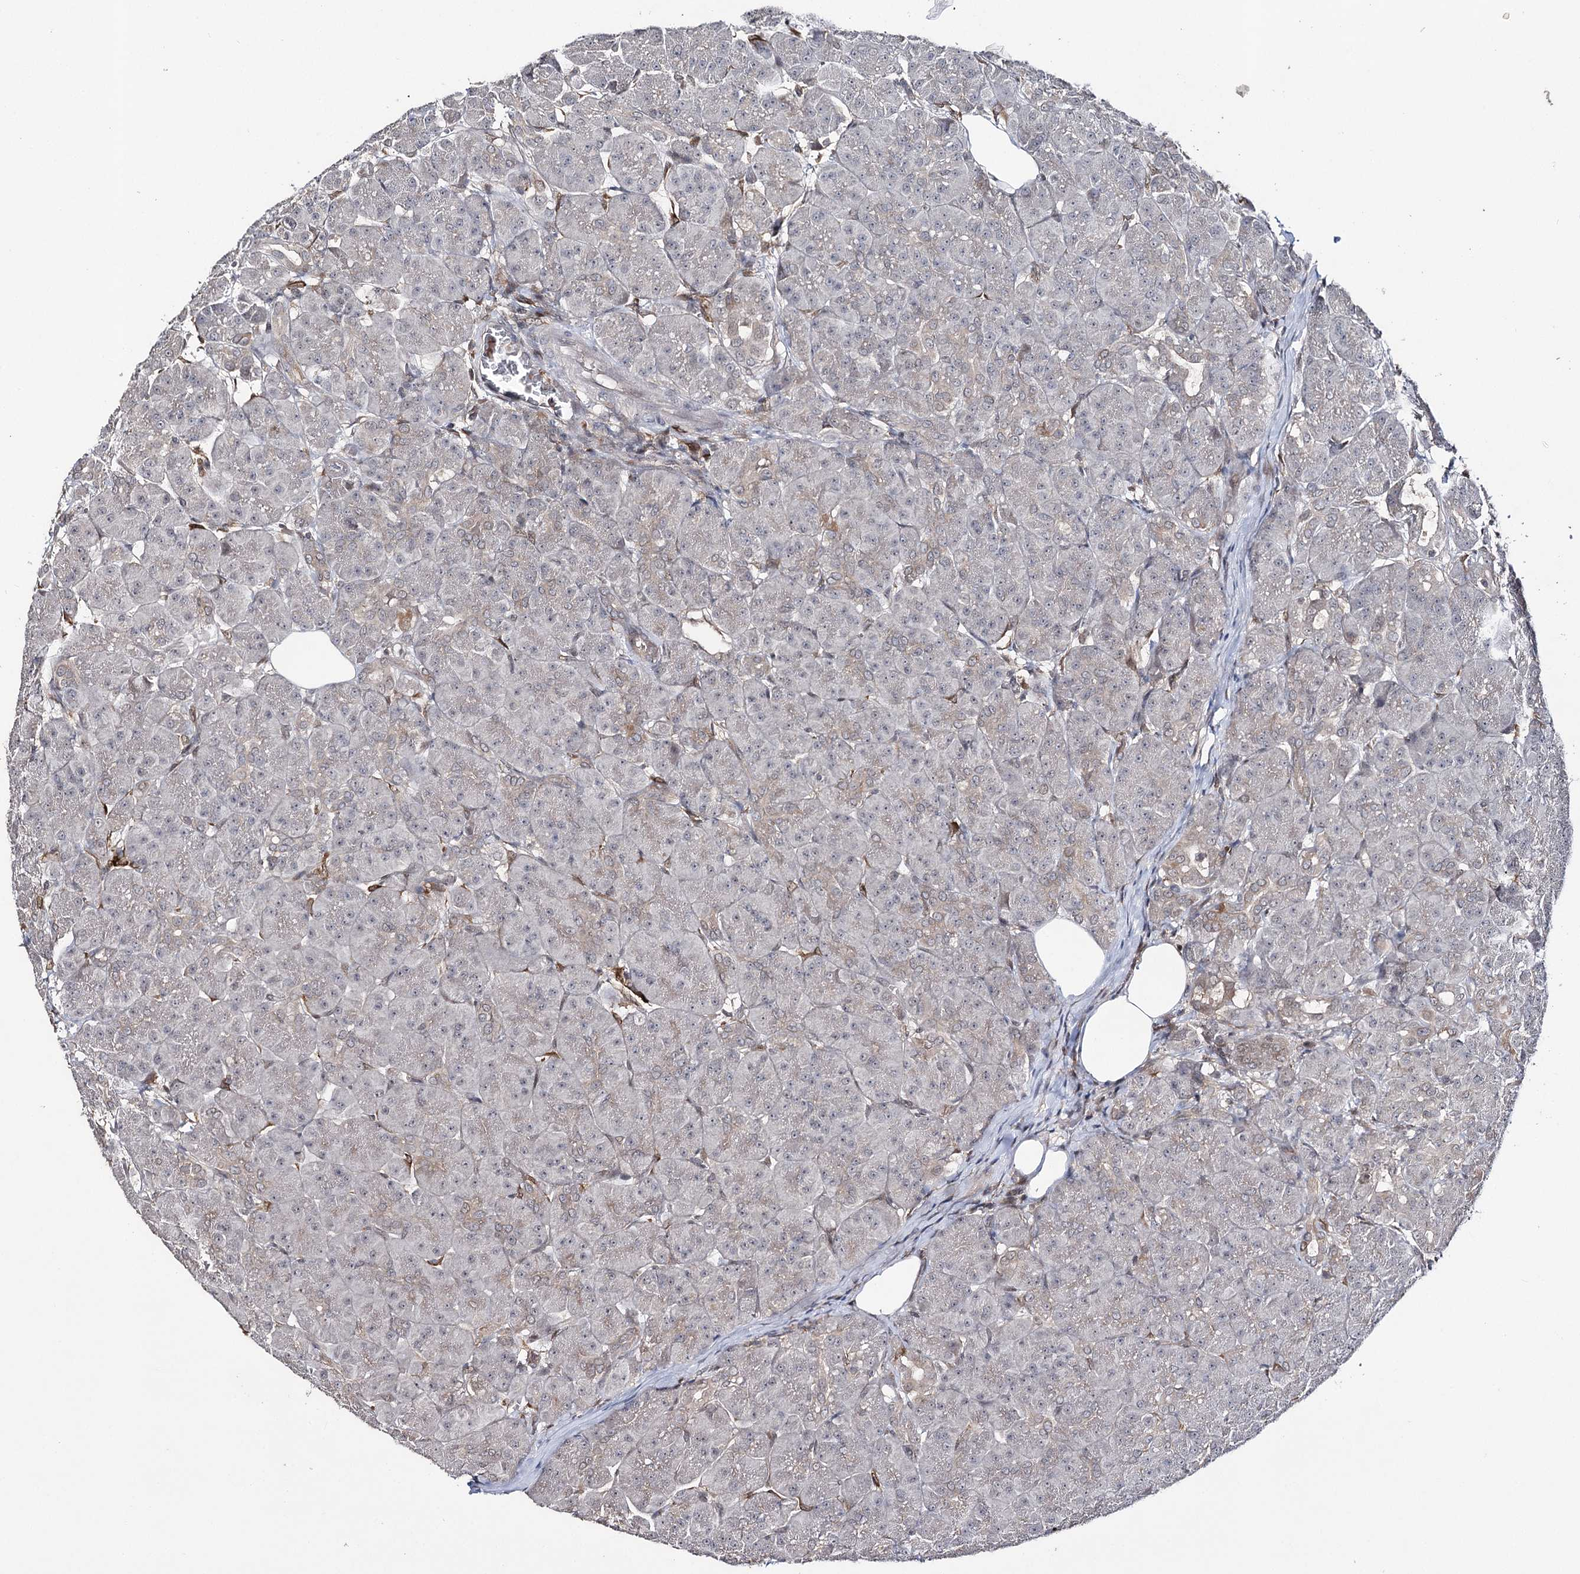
{"staining": {"intensity": "moderate", "quantity": "<25%", "location": "cytoplasmic/membranous"}, "tissue": "pancreas", "cell_type": "Exocrine glandular cells", "image_type": "normal", "snomed": [{"axis": "morphology", "description": "Normal tissue, NOS"}, {"axis": "topography", "description": "Pancreas"}], "caption": "Immunohistochemical staining of unremarkable pancreas exhibits low levels of moderate cytoplasmic/membranous expression in about <25% of exocrine glandular cells. (DAB IHC, brown staining for protein, blue staining for nuclei).", "gene": "HSD11B2", "patient": {"sex": "male", "age": 63}}